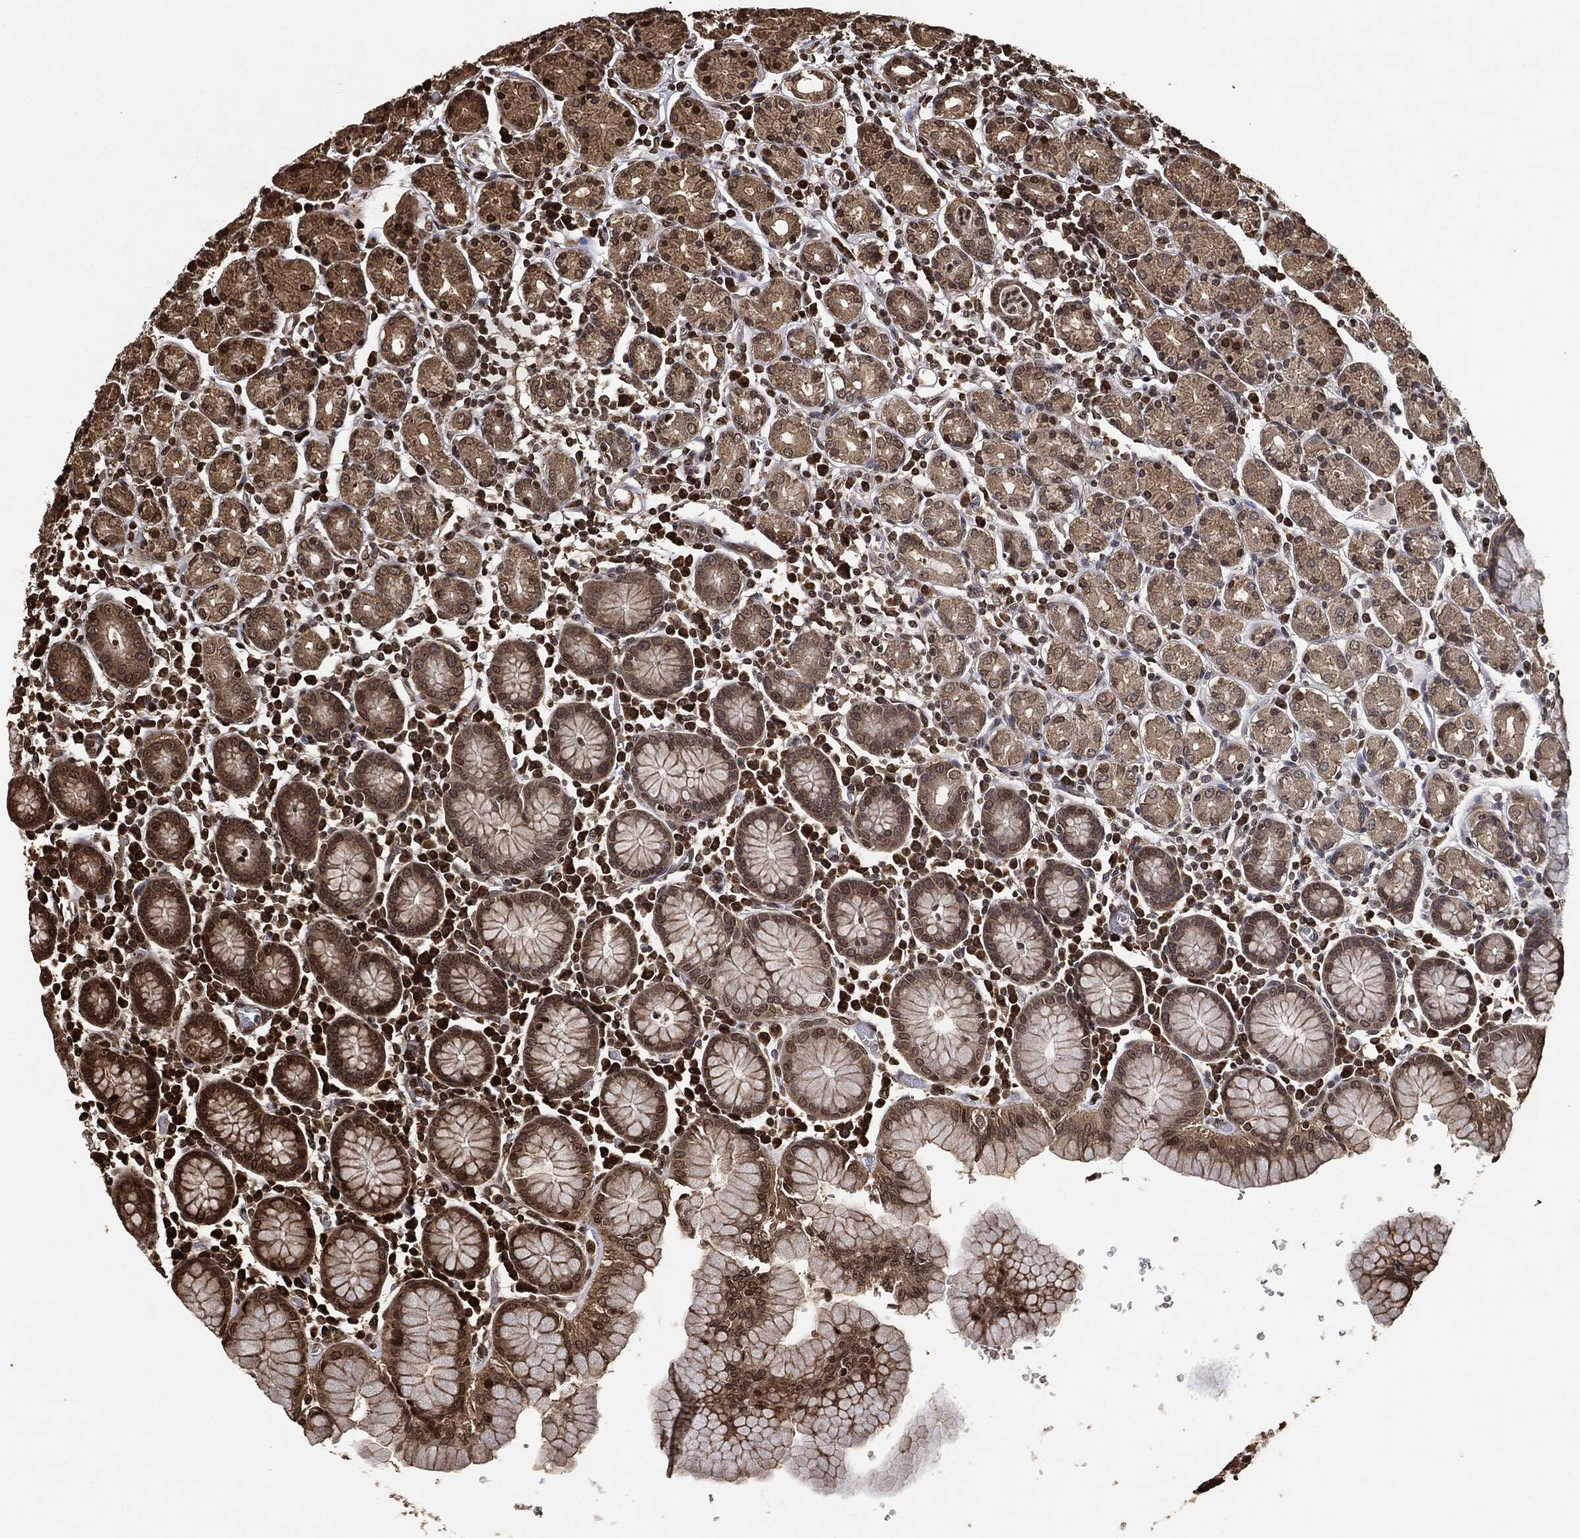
{"staining": {"intensity": "moderate", "quantity": "25%-75%", "location": "cytoplasmic/membranous,nuclear"}, "tissue": "stomach", "cell_type": "Glandular cells", "image_type": "normal", "snomed": [{"axis": "morphology", "description": "Normal tissue, NOS"}, {"axis": "topography", "description": "Stomach, upper"}, {"axis": "topography", "description": "Stomach"}], "caption": "Moderate cytoplasmic/membranous,nuclear expression is appreciated in about 25%-75% of glandular cells in benign stomach.", "gene": "PDK1", "patient": {"sex": "male", "age": 62}}